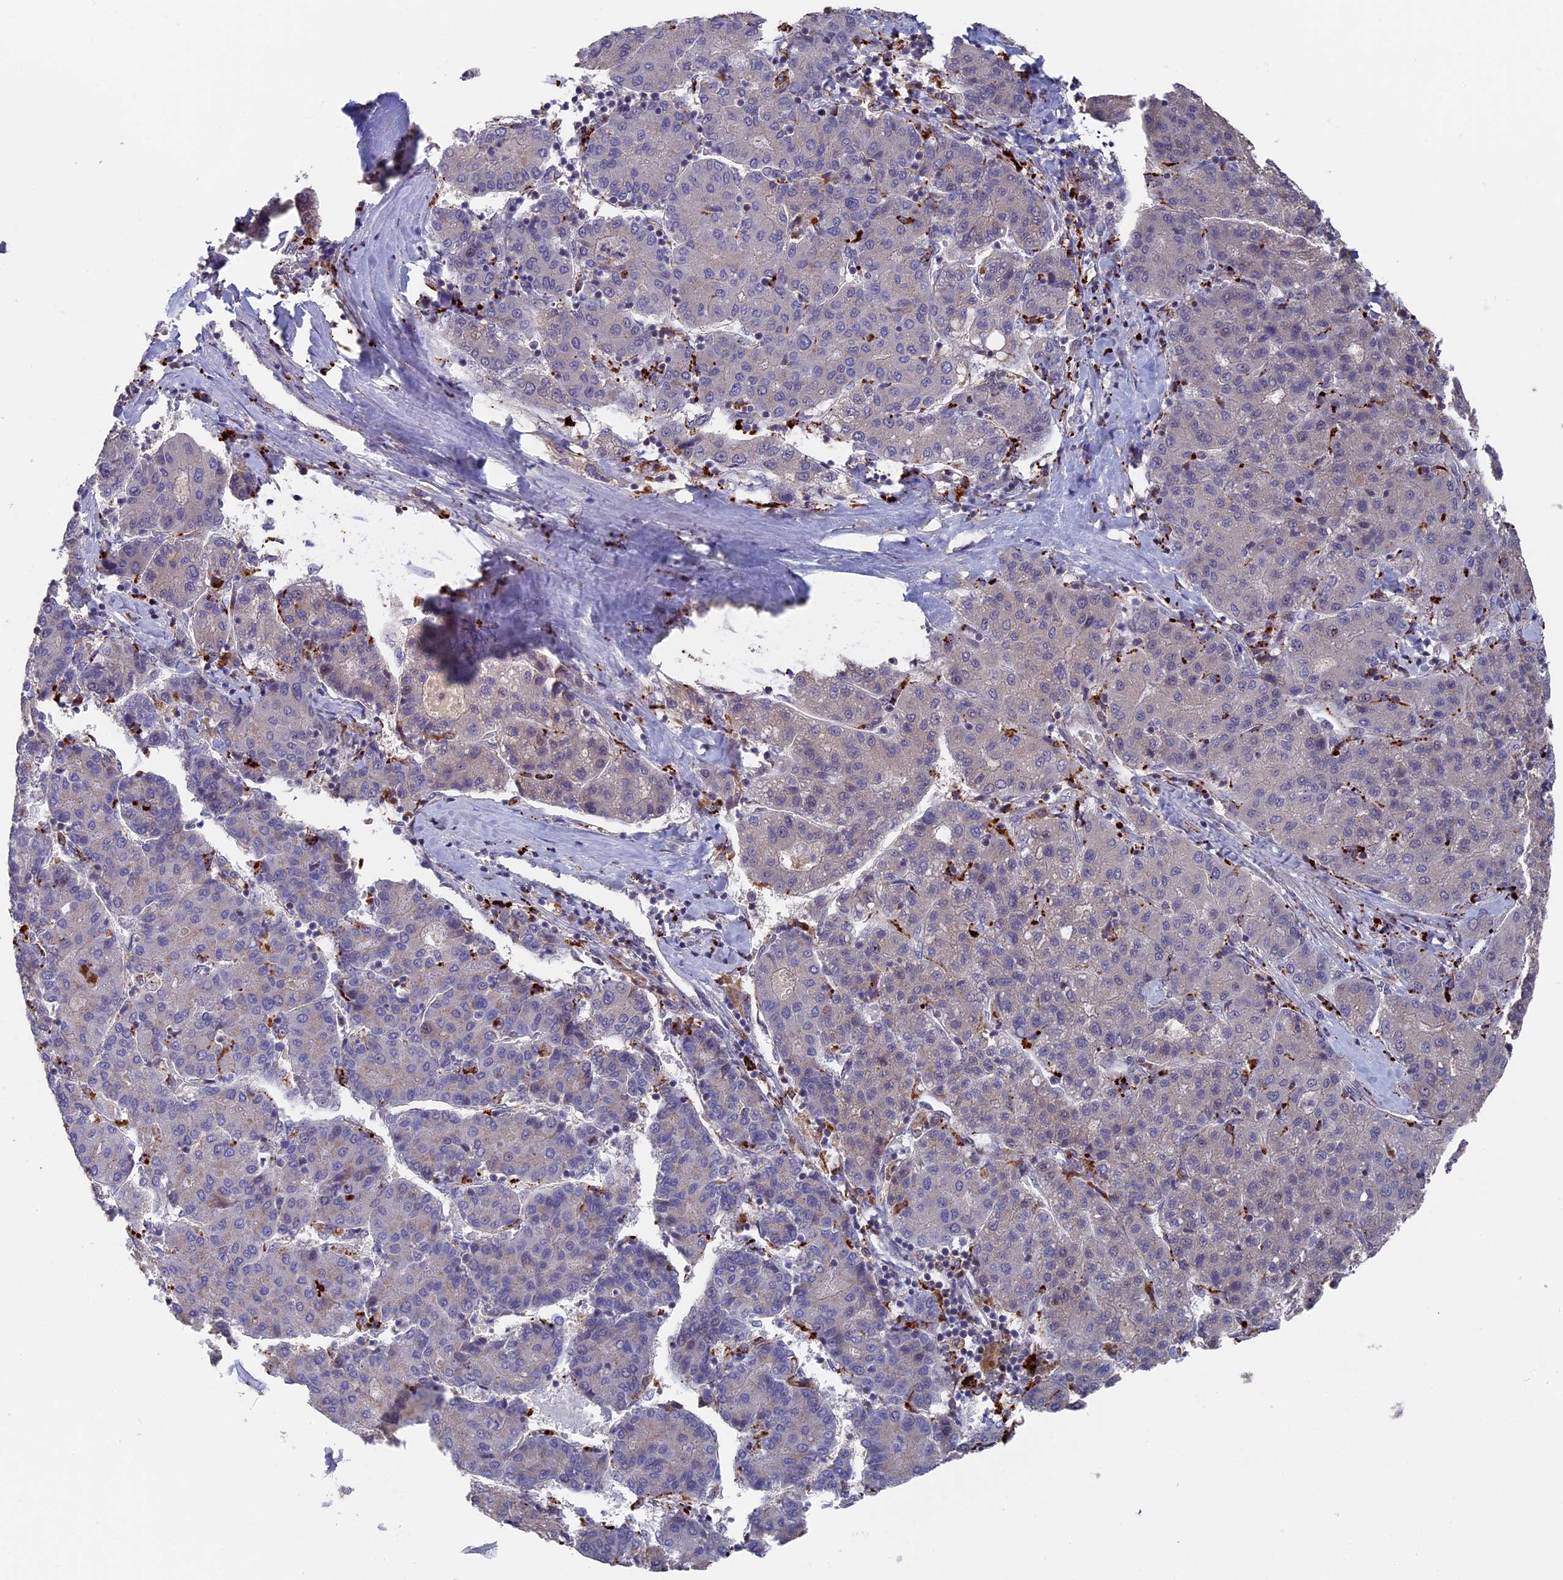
{"staining": {"intensity": "negative", "quantity": "none", "location": "none"}, "tissue": "liver cancer", "cell_type": "Tumor cells", "image_type": "cancer", "snomed": [{"axis": "morphology", "description": "Carcinoma, Hepatocellular, NOS"}, {"axis": "topography", "description": "Liver"}], "caption": "Immunohistochemistry photomicrograph of neoplastic tissue: liver hepatocellular carcinoma stained with DAB displays no significant protein staining in tumor cells.", "gene": "TELO2", "patient": {"sex": "male", "age": 65}}